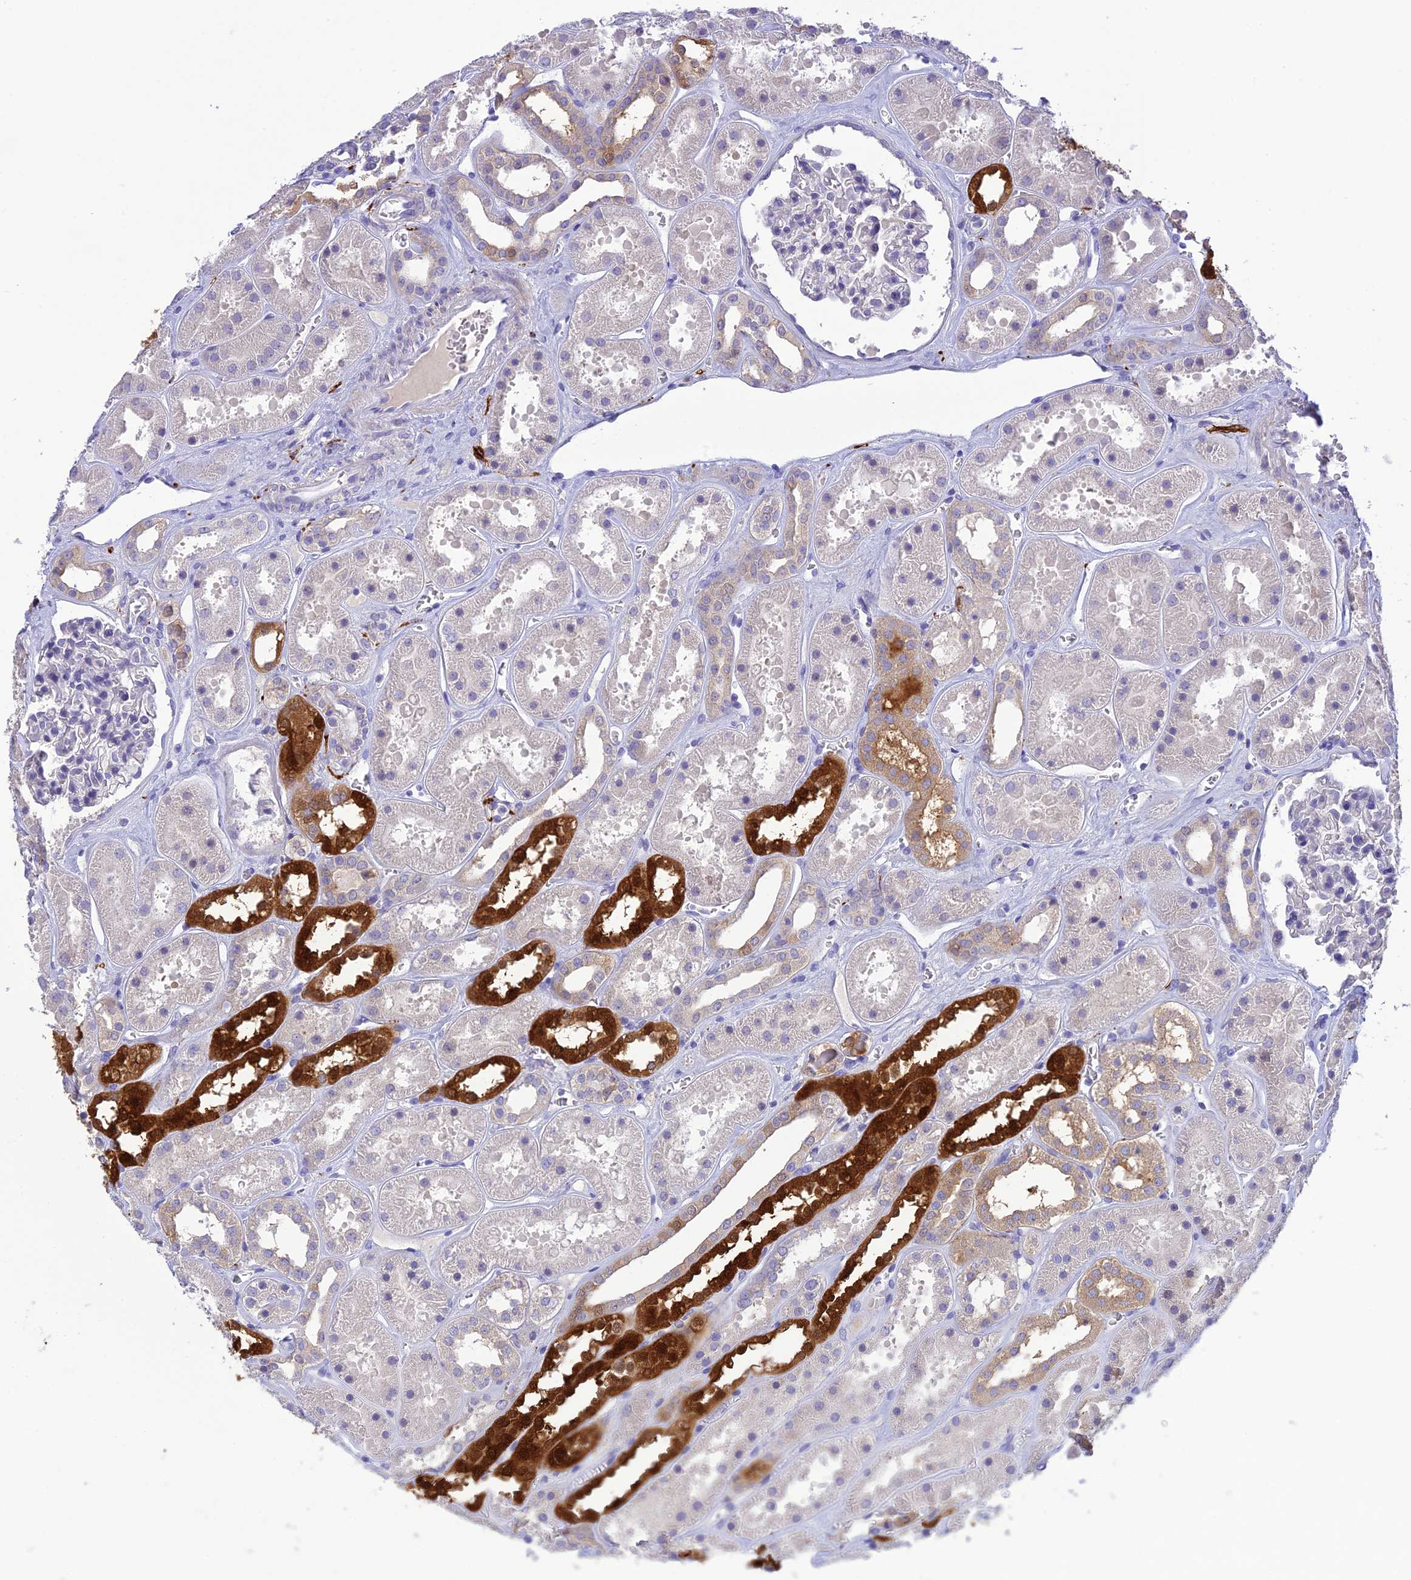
{"staining": {"intensity": "negative", "quantity": "none", "location": "none"}, "tissue": "kidney", "cell_type": "Cells in glomeruli", "image_type": "normal", "snomed": [{"axis": "morphology", "description": "Normal tissue, NOS"}, {"axis": "topography", "description": "Kidney"}], "caption": "The histopathology image reveals no significant positivity in cells in glomeruli of kidney.", "gene": "XPO7", "patient": {"sex": "female", "age": 41}}